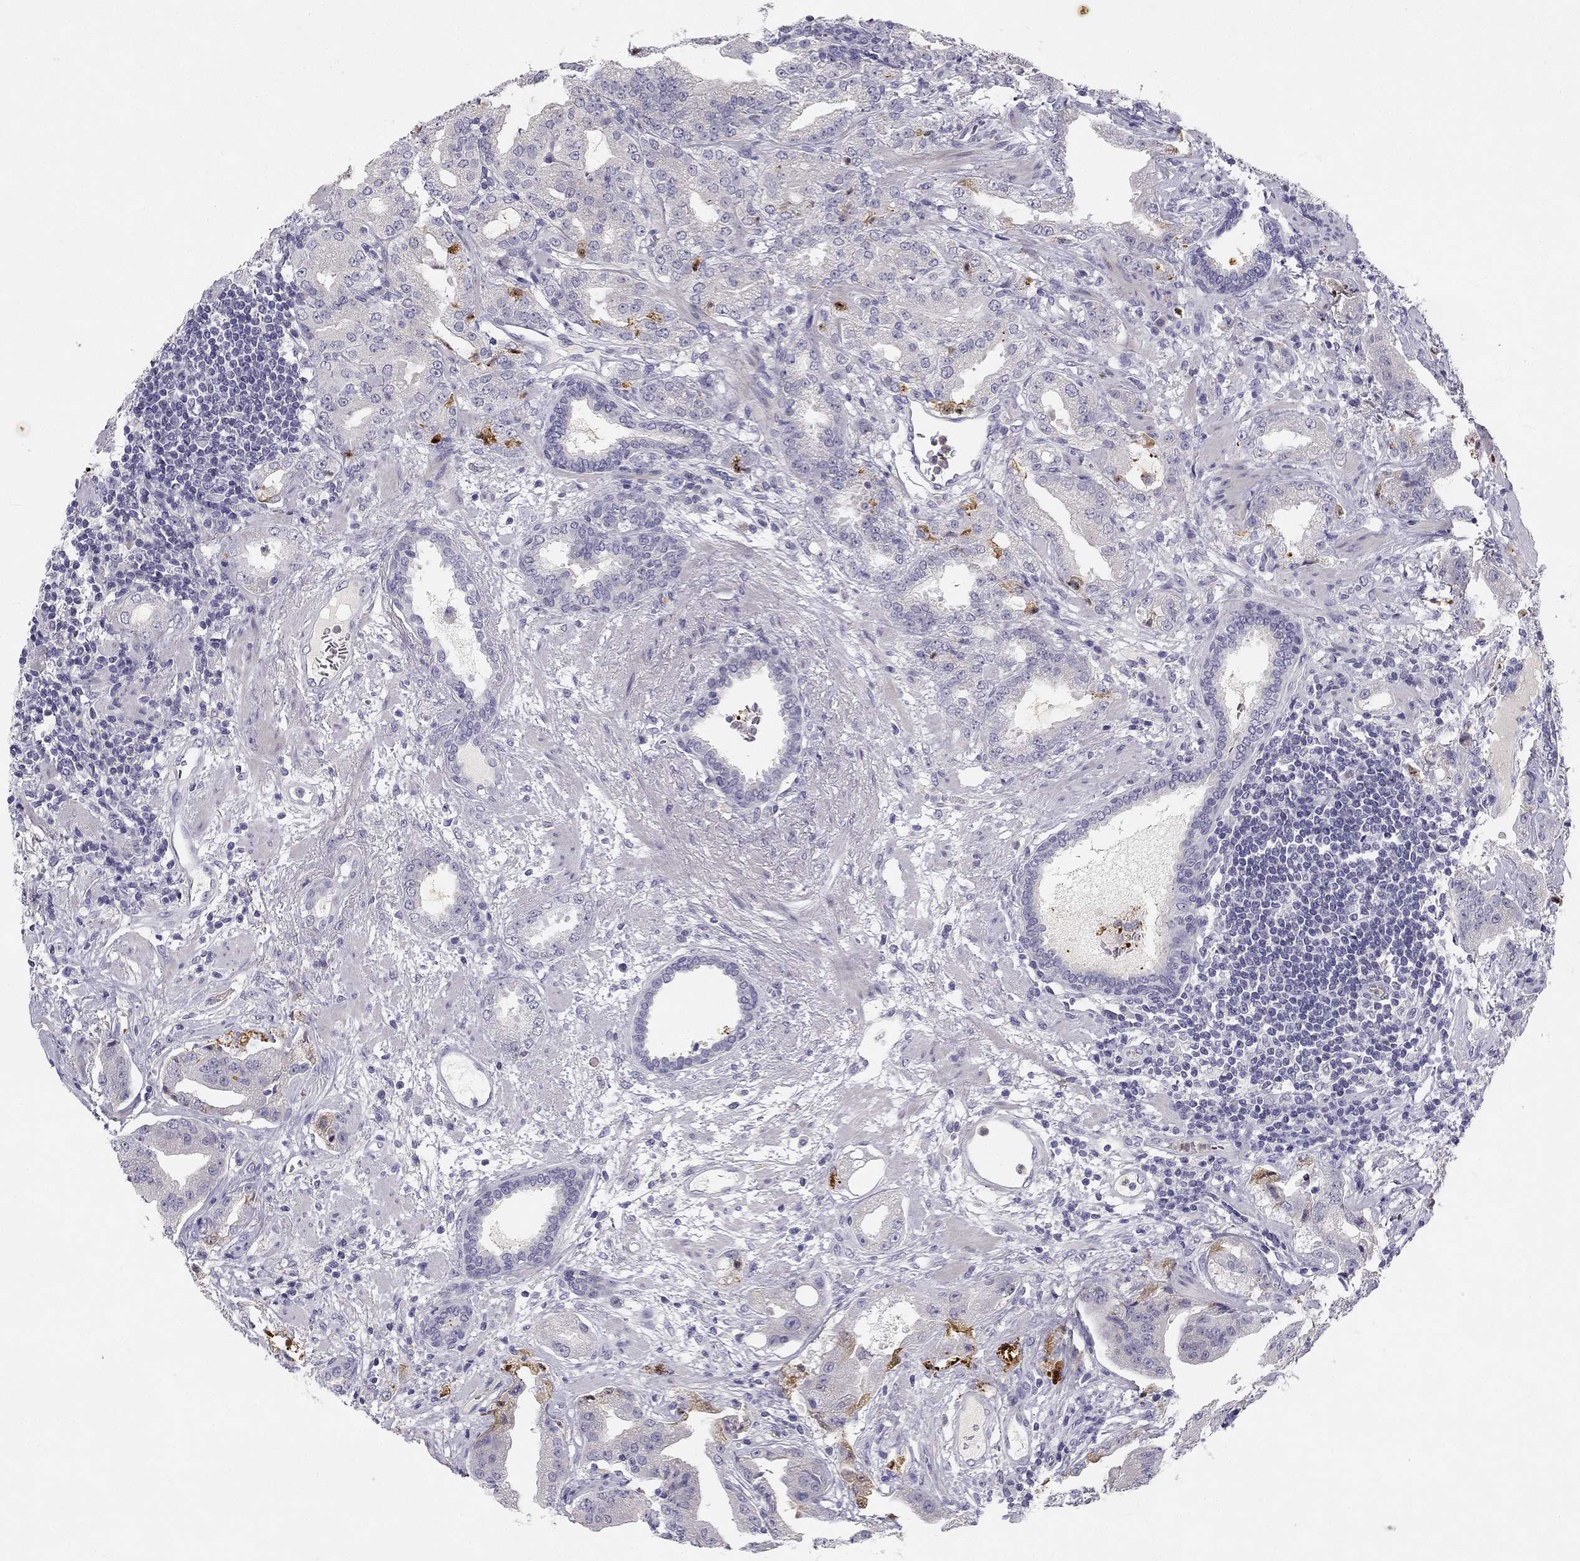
{"staining": {"intensity": "negative", "quantity": "none", "location": "none"}, "tissue": "prostate cancer", "cell_type": "Tumor cells", "image_type": "cancer", "snomed": [{"axis": "morphology", "description": "Adenocarcinoma, Low grade"}, {"axis": "topography", "description": "Prostate"}], "caption": "This is an IHC image of prostate cancer. There is no expression in tumor cells.", "gene": "SLC6A4", "patient": {"sex": "male", "age": 62}}